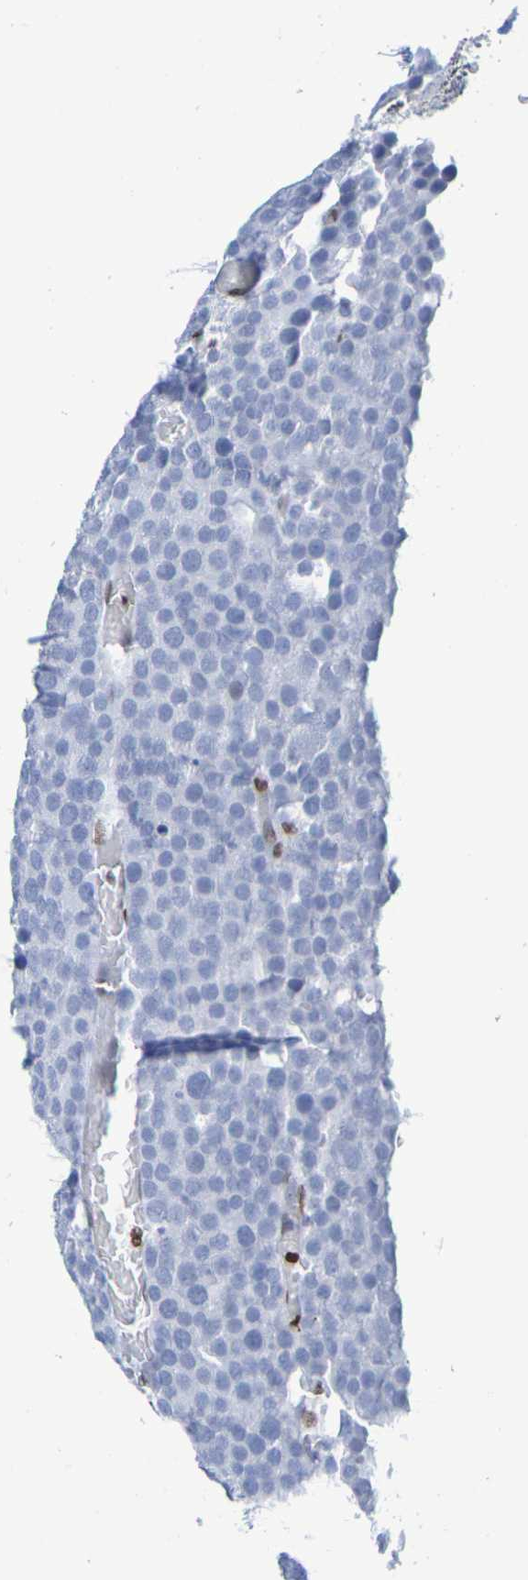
{"staining": {"intensity": "negative", "quantity": "none", "location": "none"}, "tissue": "testis cancer", "cell_type": "Tumor cells", "image_type": "cancer", "snomed": [{"axis": "morphology", "description": "Seminoma, NOS"}, {"axis": "topography", "description": "Testis"}], "caption": "The immunohistochemistry micrograph has no significant expression in tumor cells of testis seminoma tissue. (DAB immunohistochemistry (IHC) with hematoxylin counter stain).", "gene": "H1-5", "patient": {"sex": "male", "age": 71}}